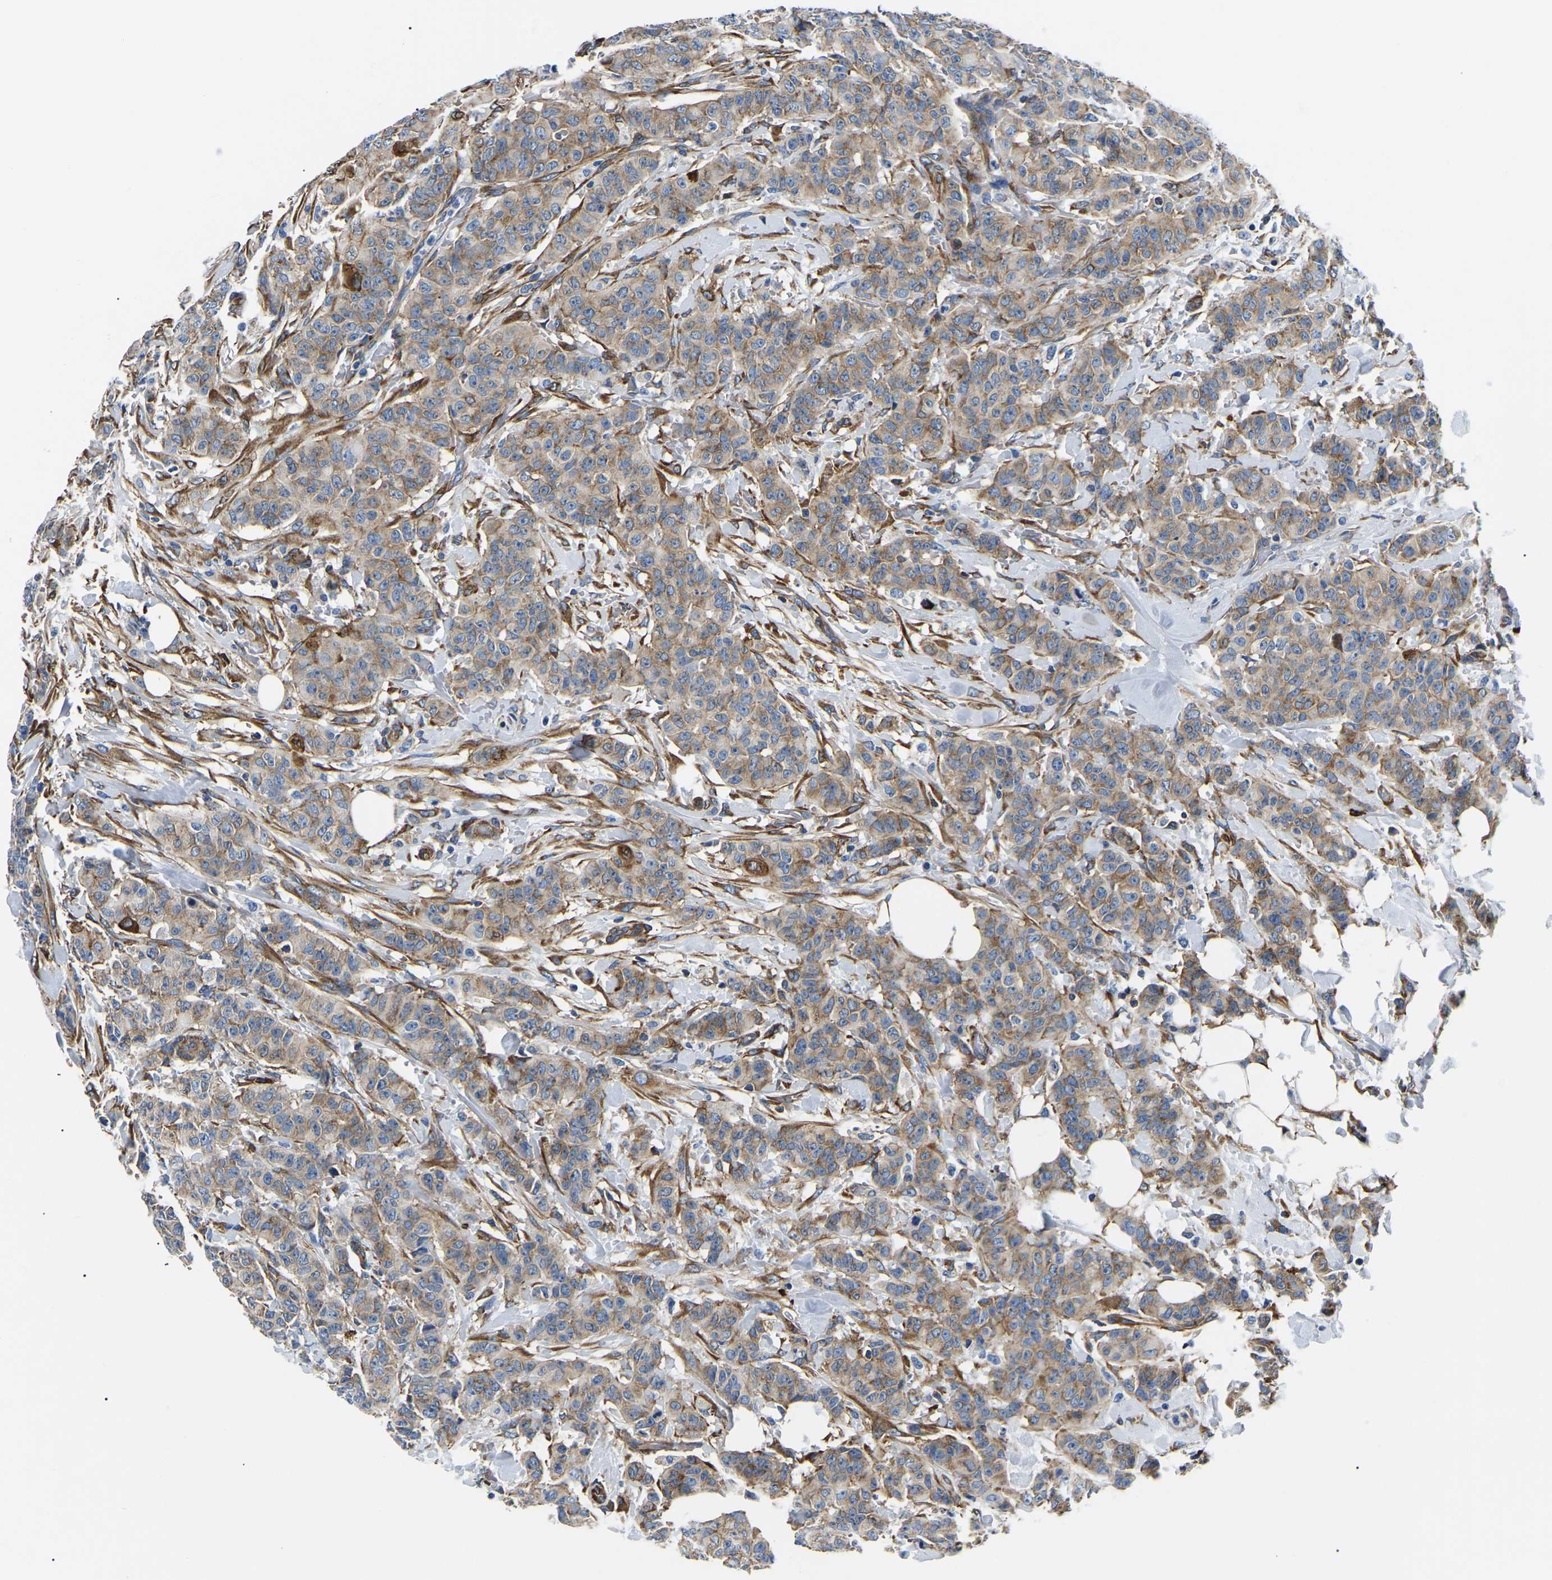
{"staining": {"intensity": "moderate", "quantity": ">75%", "location": "cytoplasmic/membranous"}, "tissue": "breast cancer", "cell_type": "Tumor cells", "image_type": "cancer", "snomed": [{"axis": "morphology", "description": "Normal tissue, NOS"}, {"axis": "morphology", "description": "Duct carcinoma"}, {"axis": "topography", "description": "Breast"}], "caption": "The photomicrograph shows immunohistochemical staining of breast intraductal carcinoma. There is moderate cytoplasmic/membranous expression is identified in approximately >75% of tumor cells.", "gene": "DUSP8", "patient": {"sex": "female", "age": 40}}